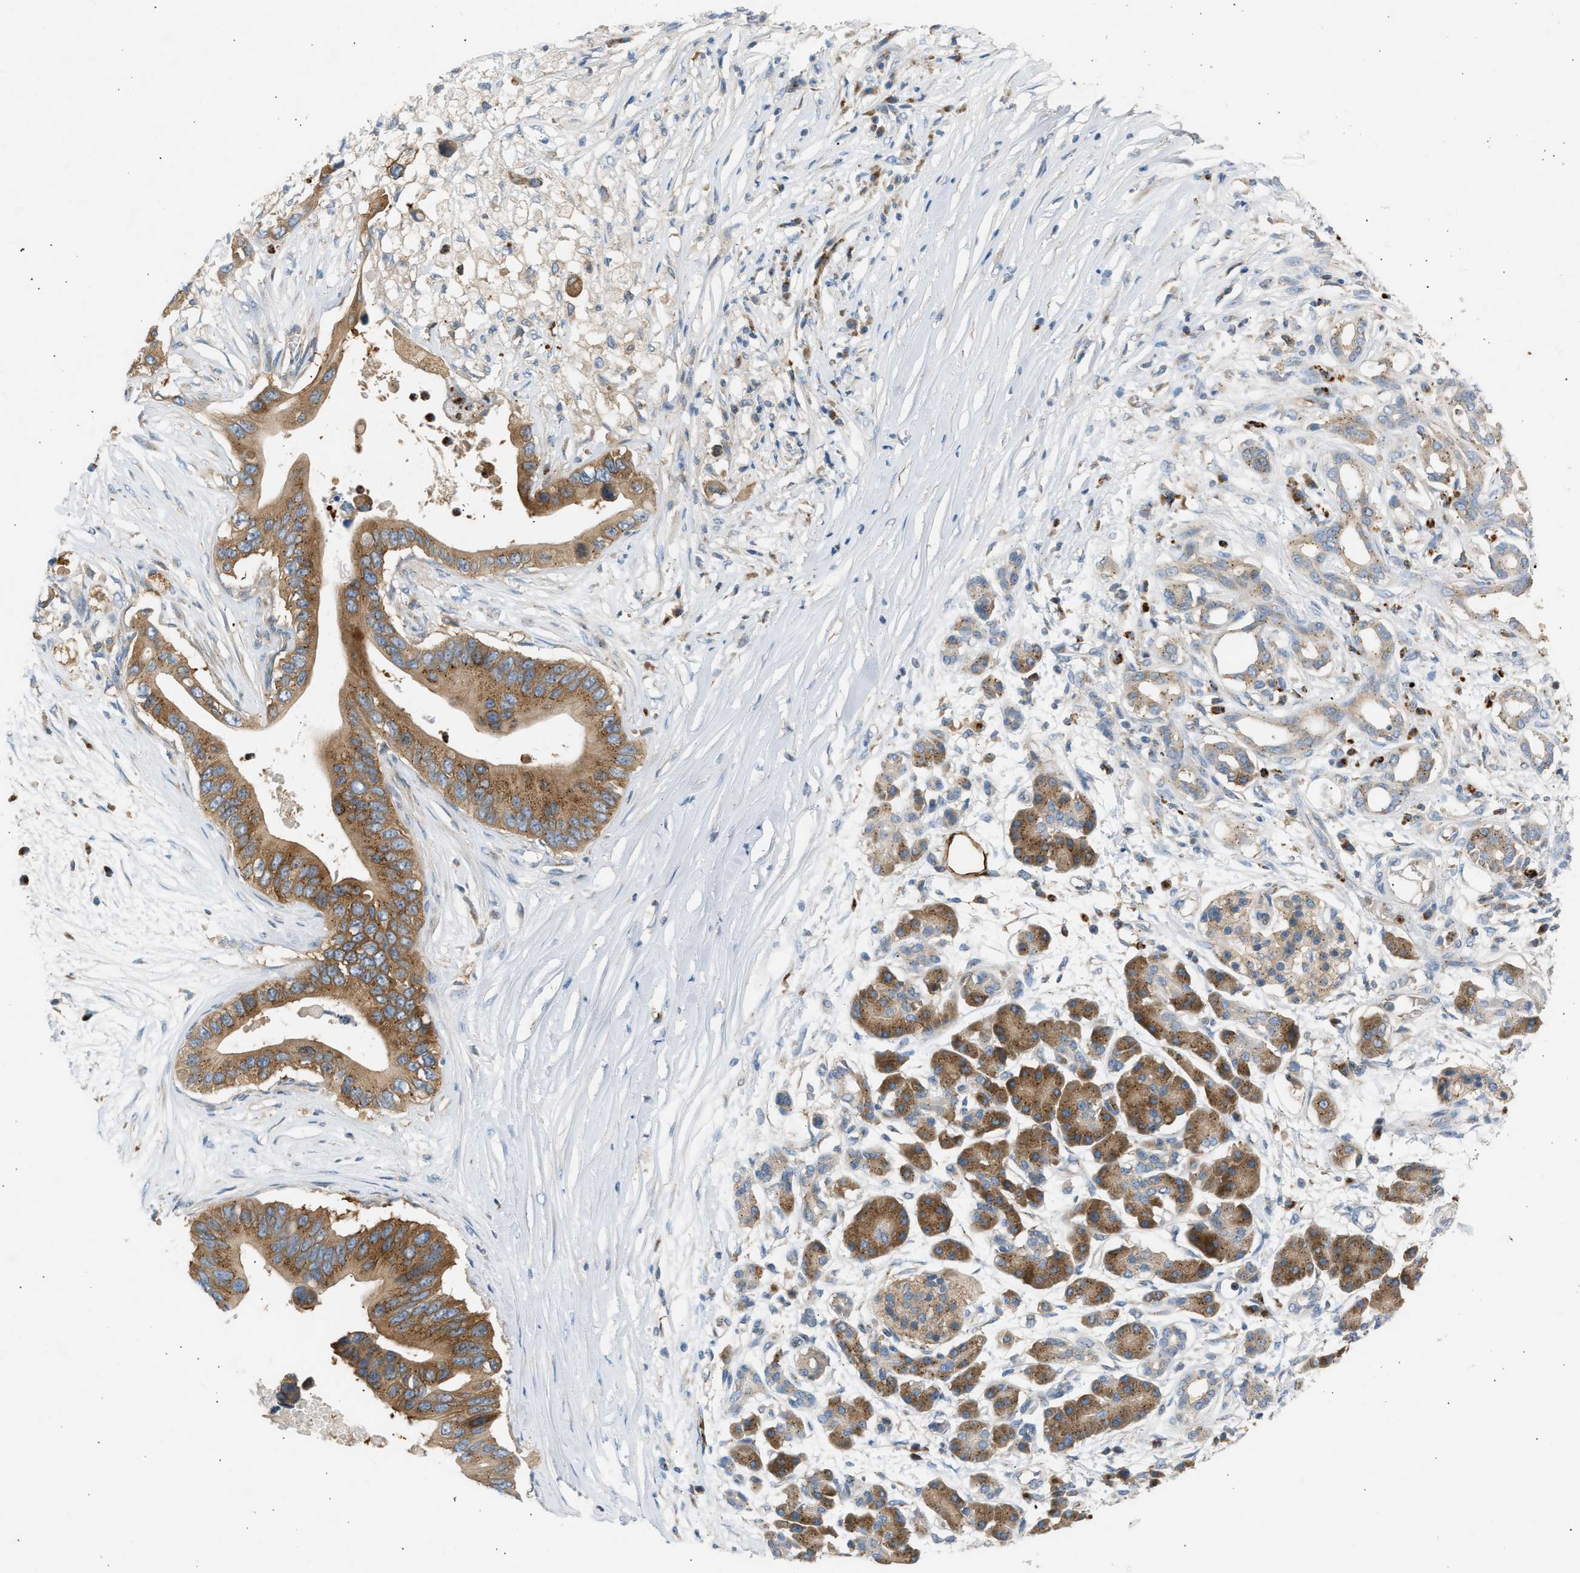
{"staining": {"intensity": "moderate", "quantity": "25%-75%", "location": "cytoplasmic/membranous"}, "tissue": "pancreatic cancer", "cell_type": "Tumor cells", "image_type": "cancer", "snomed": [{"axis": "morphology", "description": "Adenocarcinoma, NOS"}, {"axis": "topography", "description": "Pancreas"}], "caption": "Moderate cytoplasmic/membranous positivity is present in about 25%-75% of tumor cells in adenocarcinoma (pancreatic).", "gene": "TRIM50", "patient": {"sex": "male", "age": 77}}